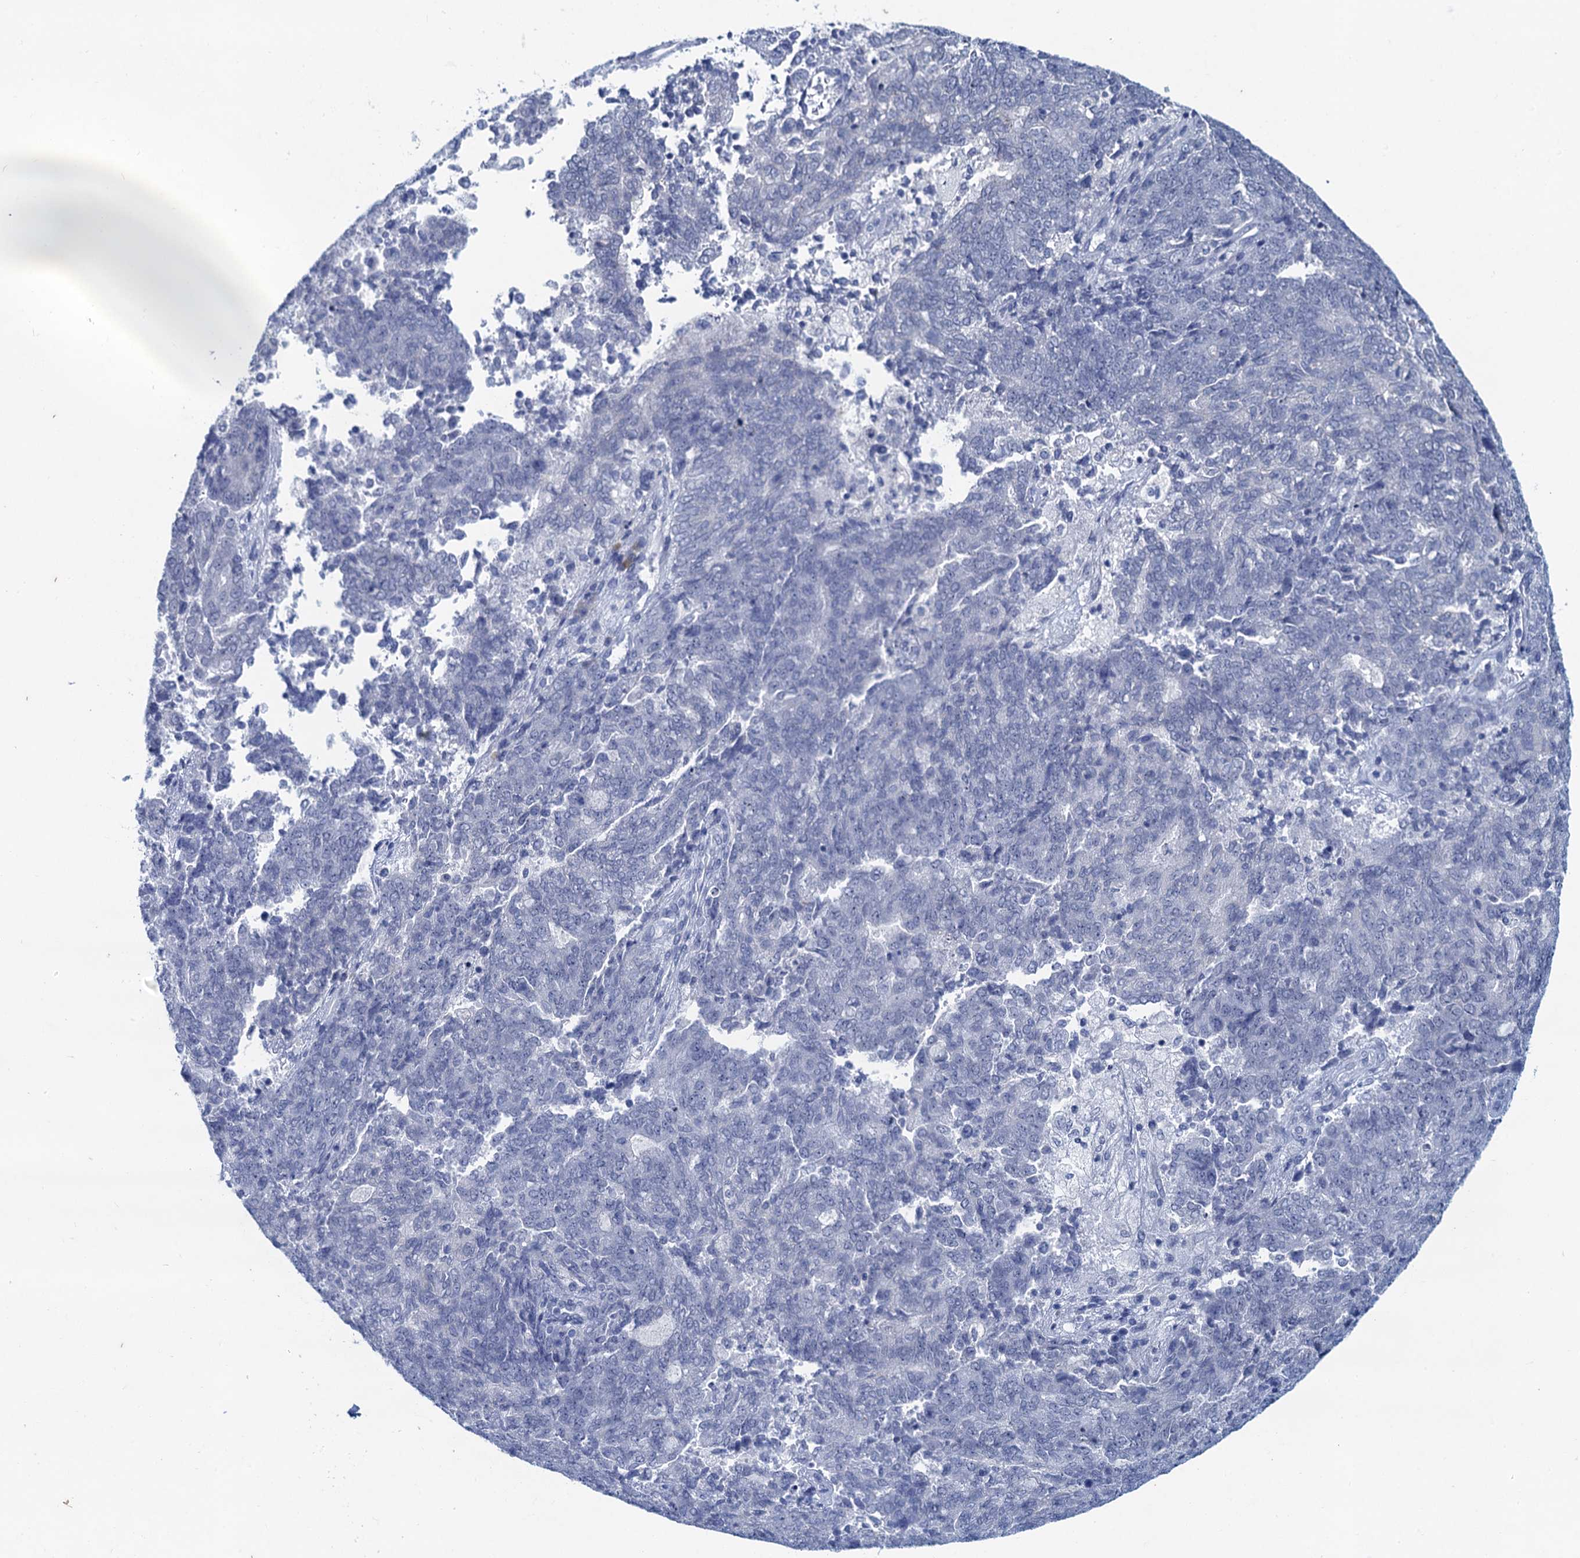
{"staining": {"intensity": "negative", "quantity": "none", "location": "none"}, "tissue": "endometrial cancer", "cell_type": "Tumor cells", "image_type": "cancer", "snomed": [{"axis": "morphology", "description": "Adenocarcinoma, NOS"}, {"axis": "topography", "description": "Endometrium"}], "caption": "Endometrial cancer was stained to show a protein in brown. There is no significant positivity in tumor cells.", "gene": "HAPSTR1", "patient": {"sex": "female", "age": 80}}